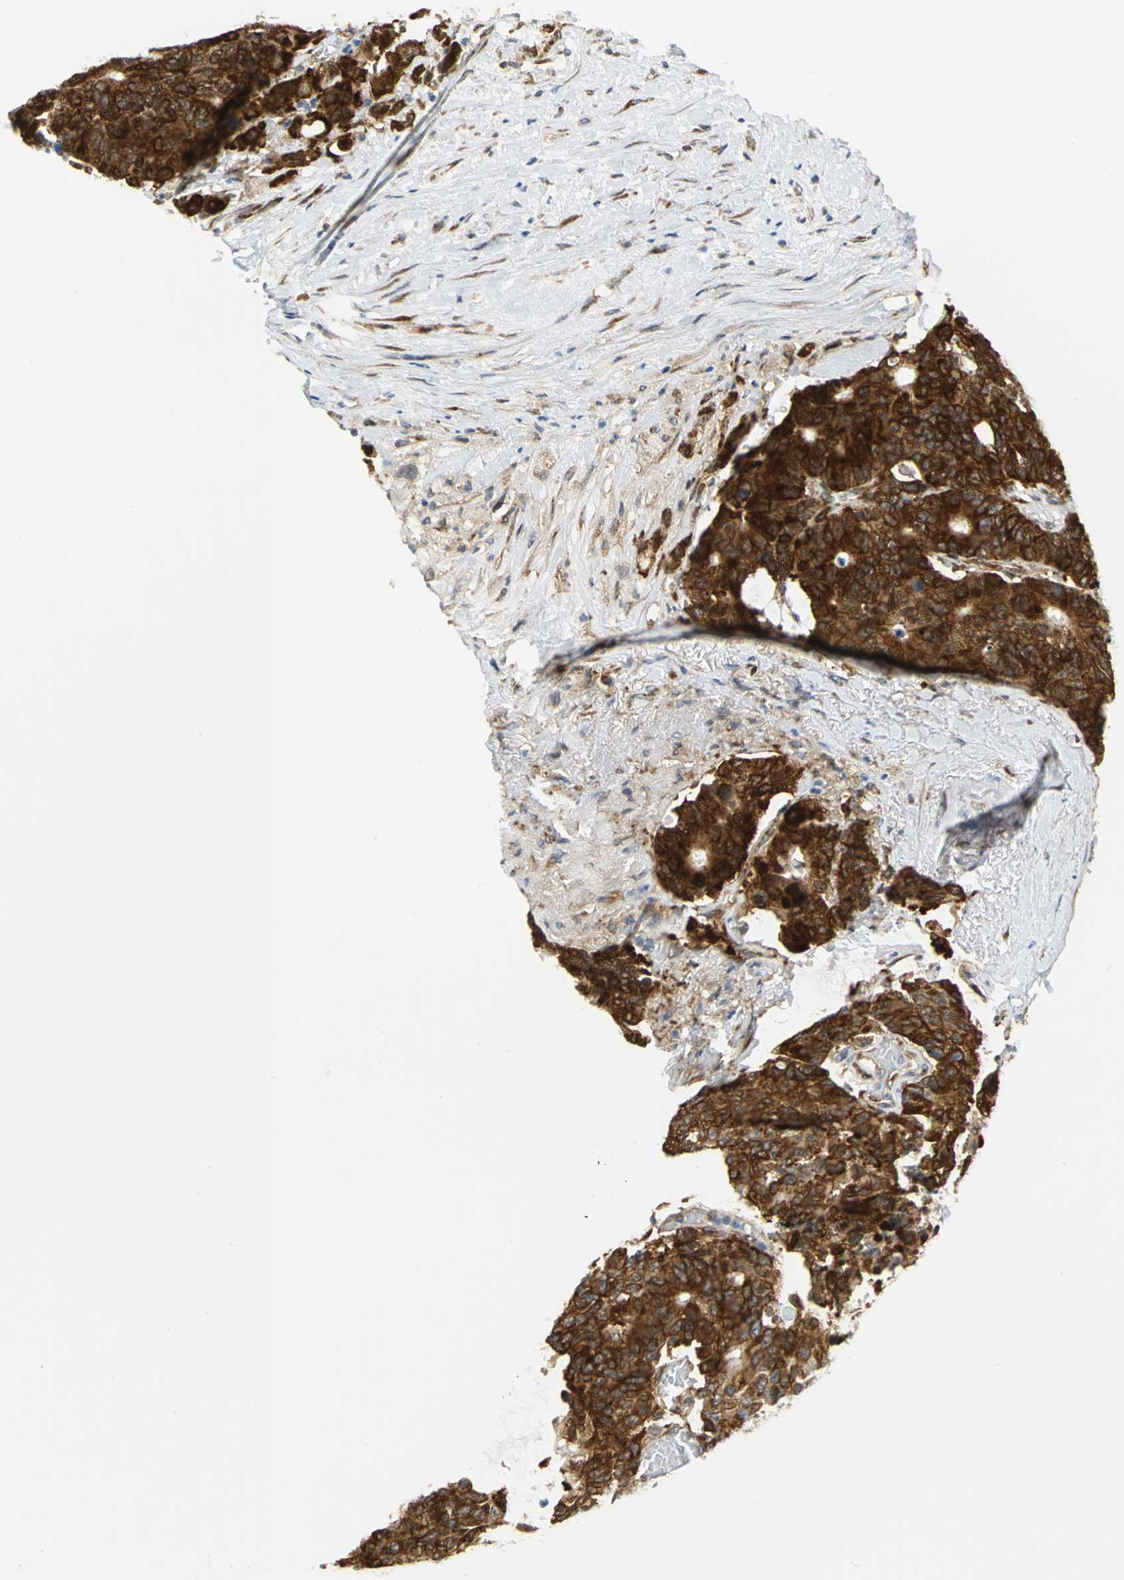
{"staining": {"intensity": "strong", "quantity": ">75%", "location": "cytoplasmic/membranous"}, "tissue": "colorectal cancer", "cell_type": "Tumor cells", "image_type": "cancer", "snomed": [{"axis": "morphology", "description": "Adenocarcinoma, NOS"}, {"axis": "topography", "description": "Colon"}], "caption": "Adenocarcinoma (colorectal) stained with DAB IHC shows high levels of strong cytoplasmic/membranous staining in approximately >75% of tumor cells. Immunohistochemistry (ihc) stains the protein in brown and the nuclei are stained blue.", "gene": "YBX1", "patient": {"sex": "female", "age": 86}}